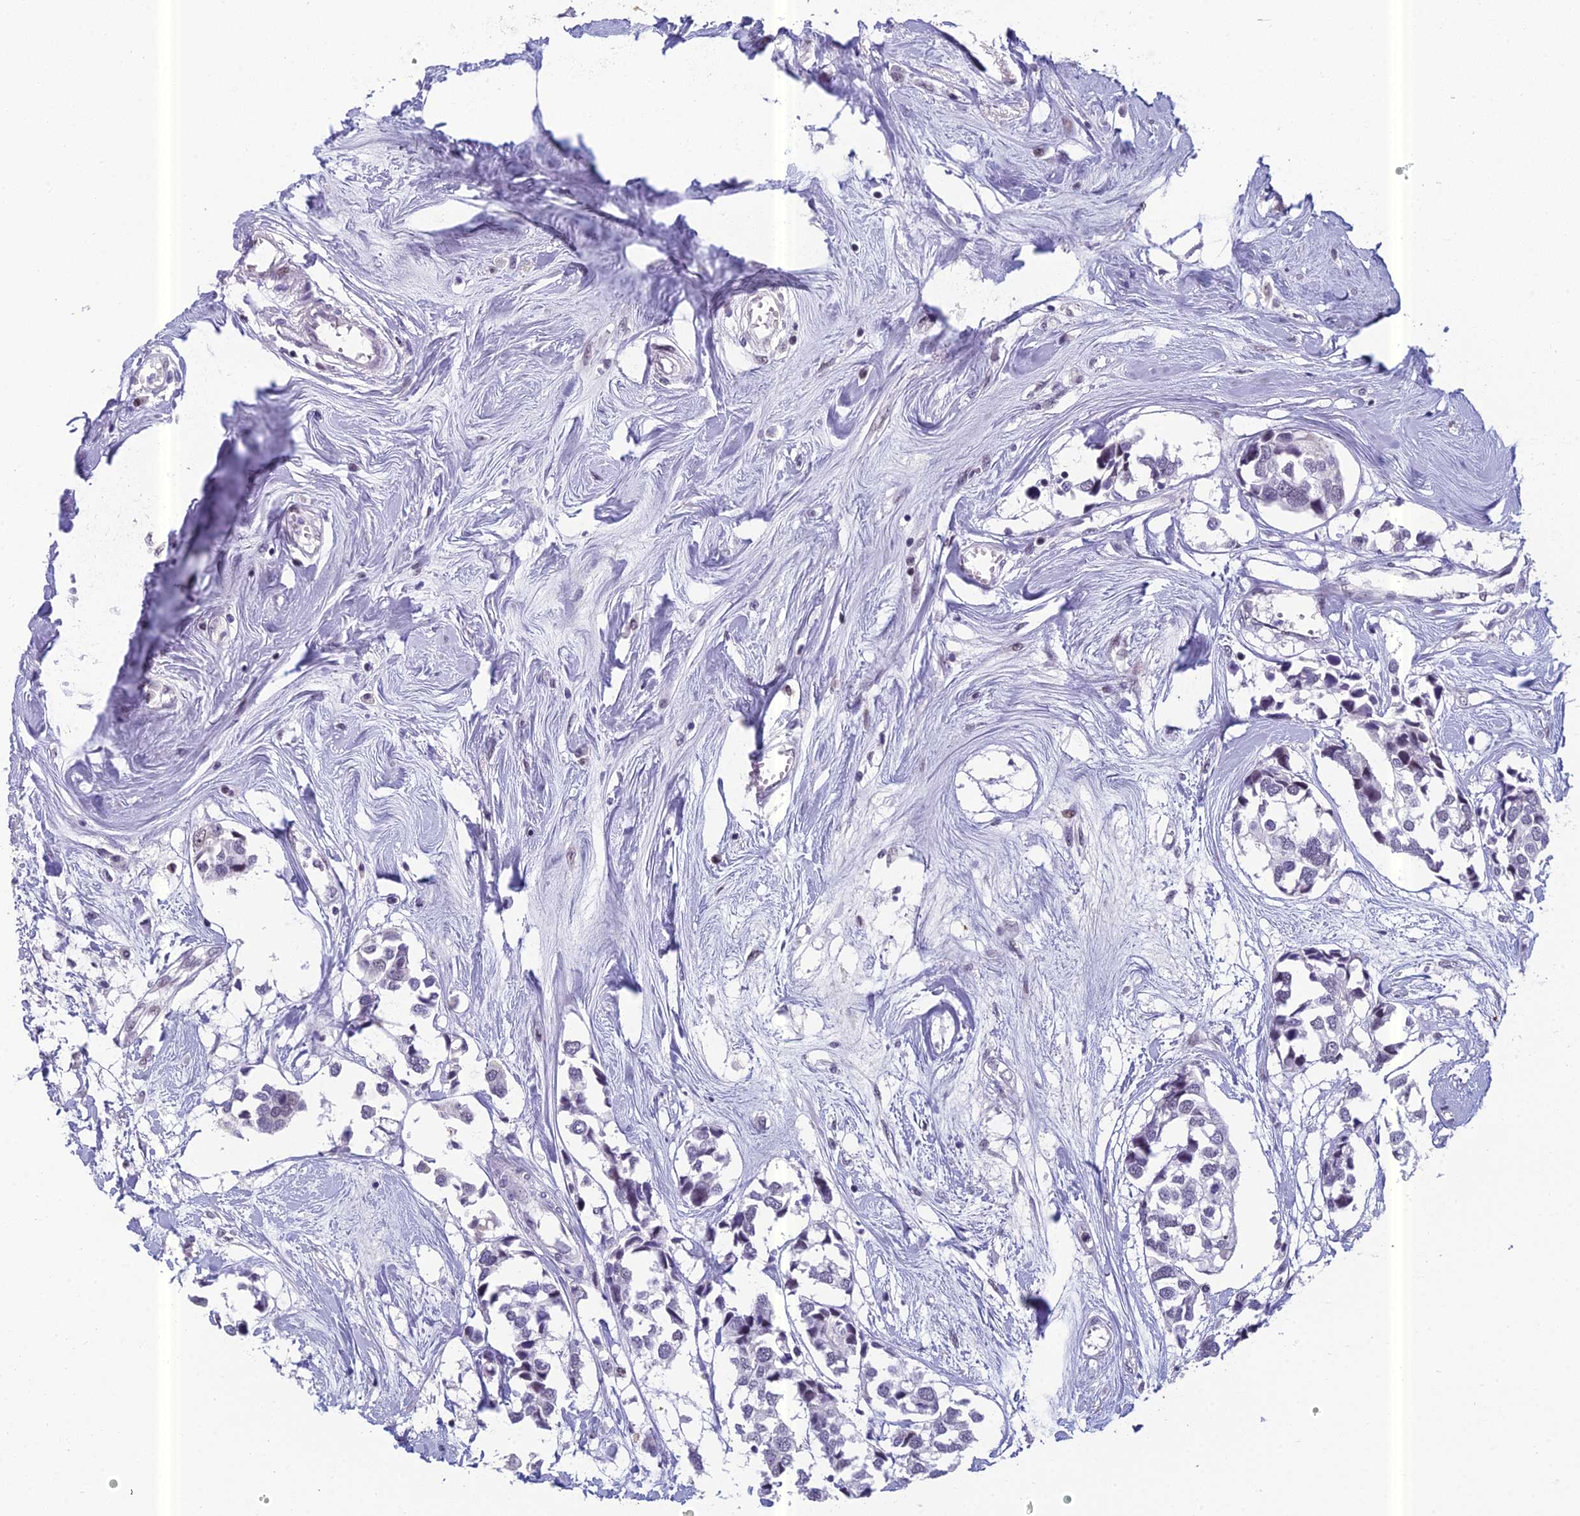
{"staining": {"intensity": "negative", "quantity": "none", "location": "none"}, "tissue": "breast cancer", "cell_type": "Tumor cells", "image_type": "cancer", "snomed": [{"axis": "morphology", "description": "Duct carcinoma"}, {"axis": "topography", "description": "Breast"}], "caption": "Micrograph shows no protein staining in tumor cells of breast intraductal carcinoma tissue.", "gene": "RGS17", "patient": {"sex": "female", "age": 83}}